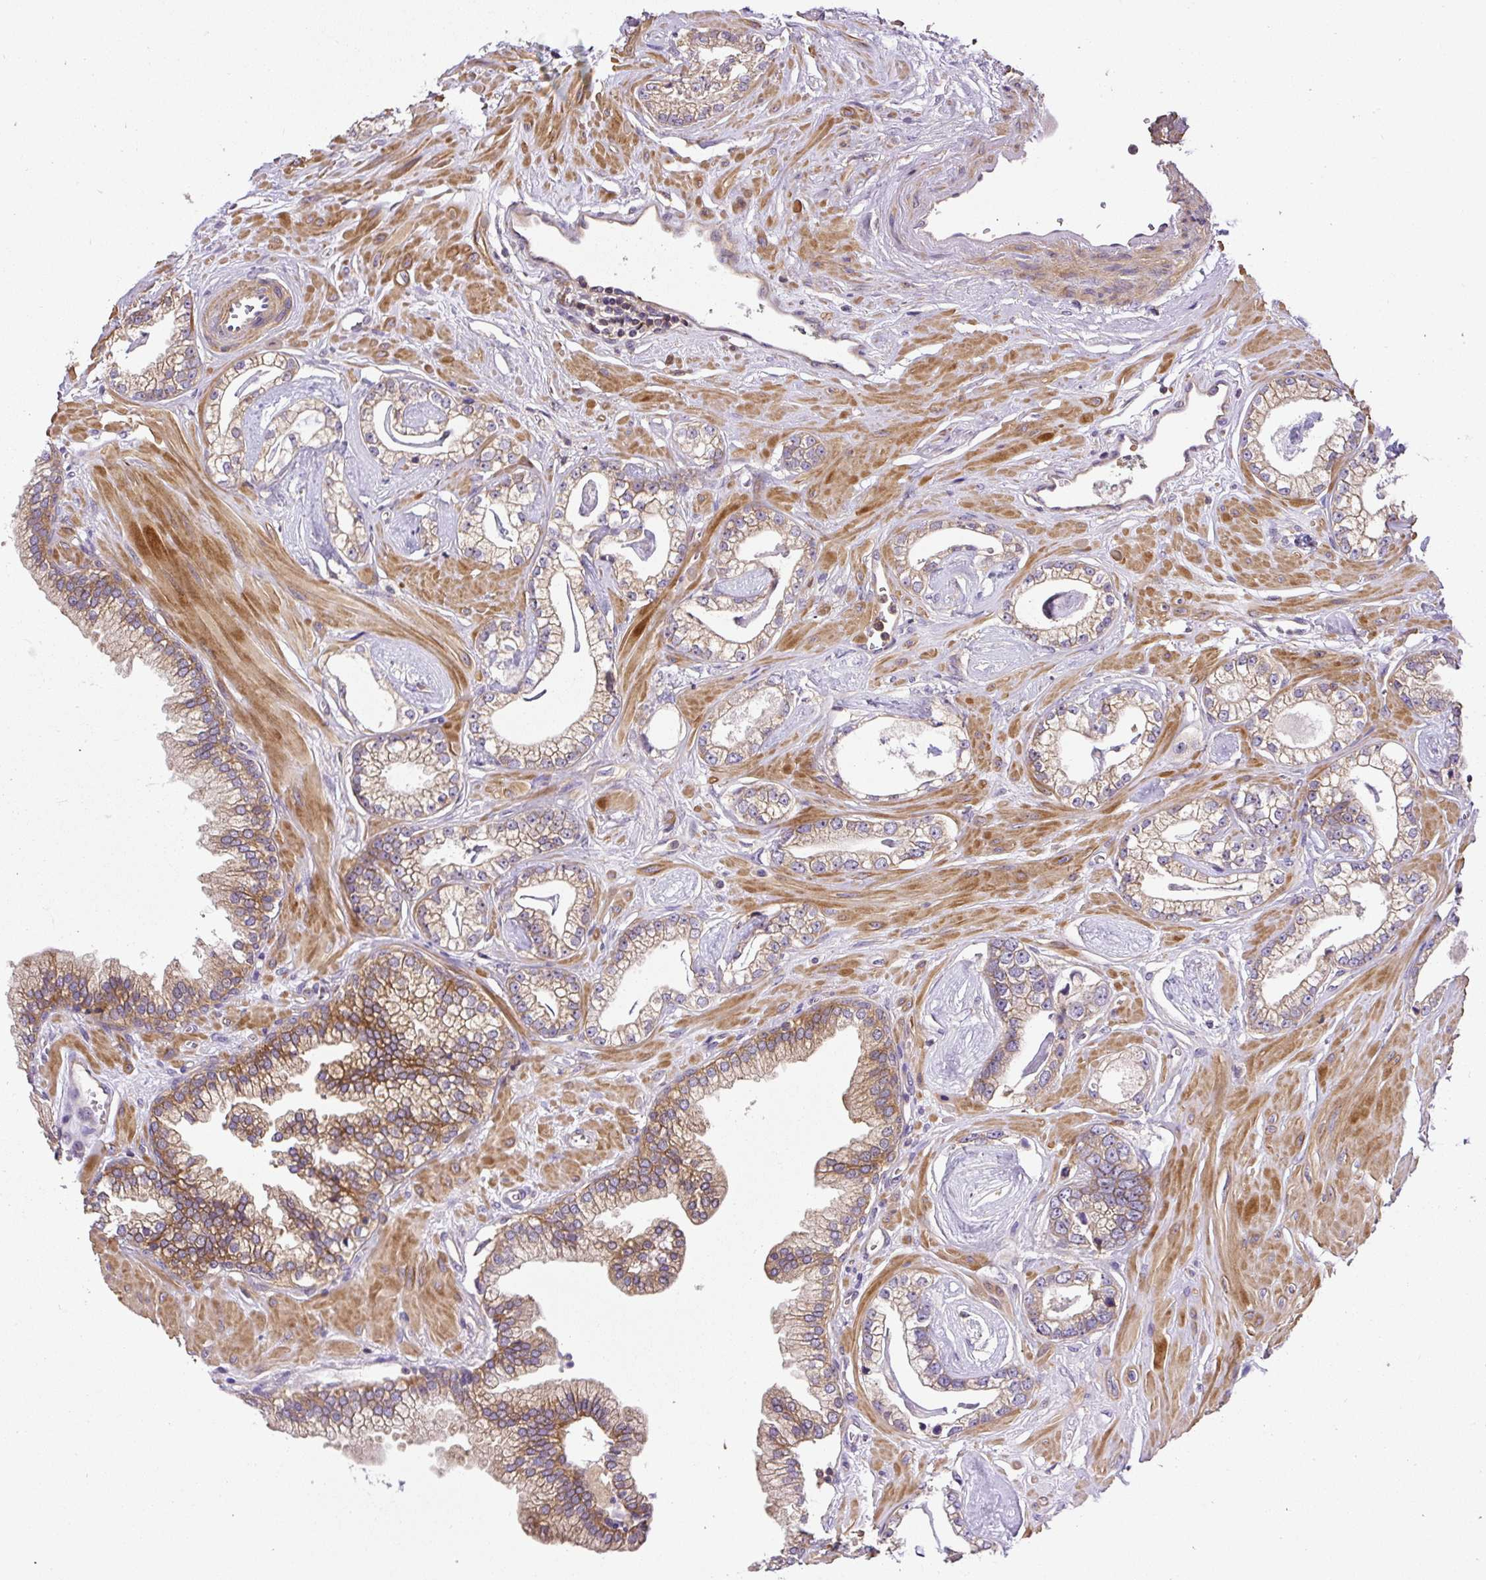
{"staining": {"intensity": "weak", "quantity": ">75%", "location": "cytoplasmic/membranous"}, "tissue": "prostate cancer", "cell_type": "Tumor cells", "image_type": "cancer", "snomed": [{"axis": "morphology", "description": "Adenocarcinoma, Low grade"}, {"axis": "topography", "description": "Prostate"}], "caption": "Prostate adenocarcinoma (low-grade) stained for a protein (brown) displays weak cytoplasmic/membranous positive expression in approximately >75% of tumor cells.", "gene": "CCDC28A", "patient": {"sex": "male", "age": 60}}